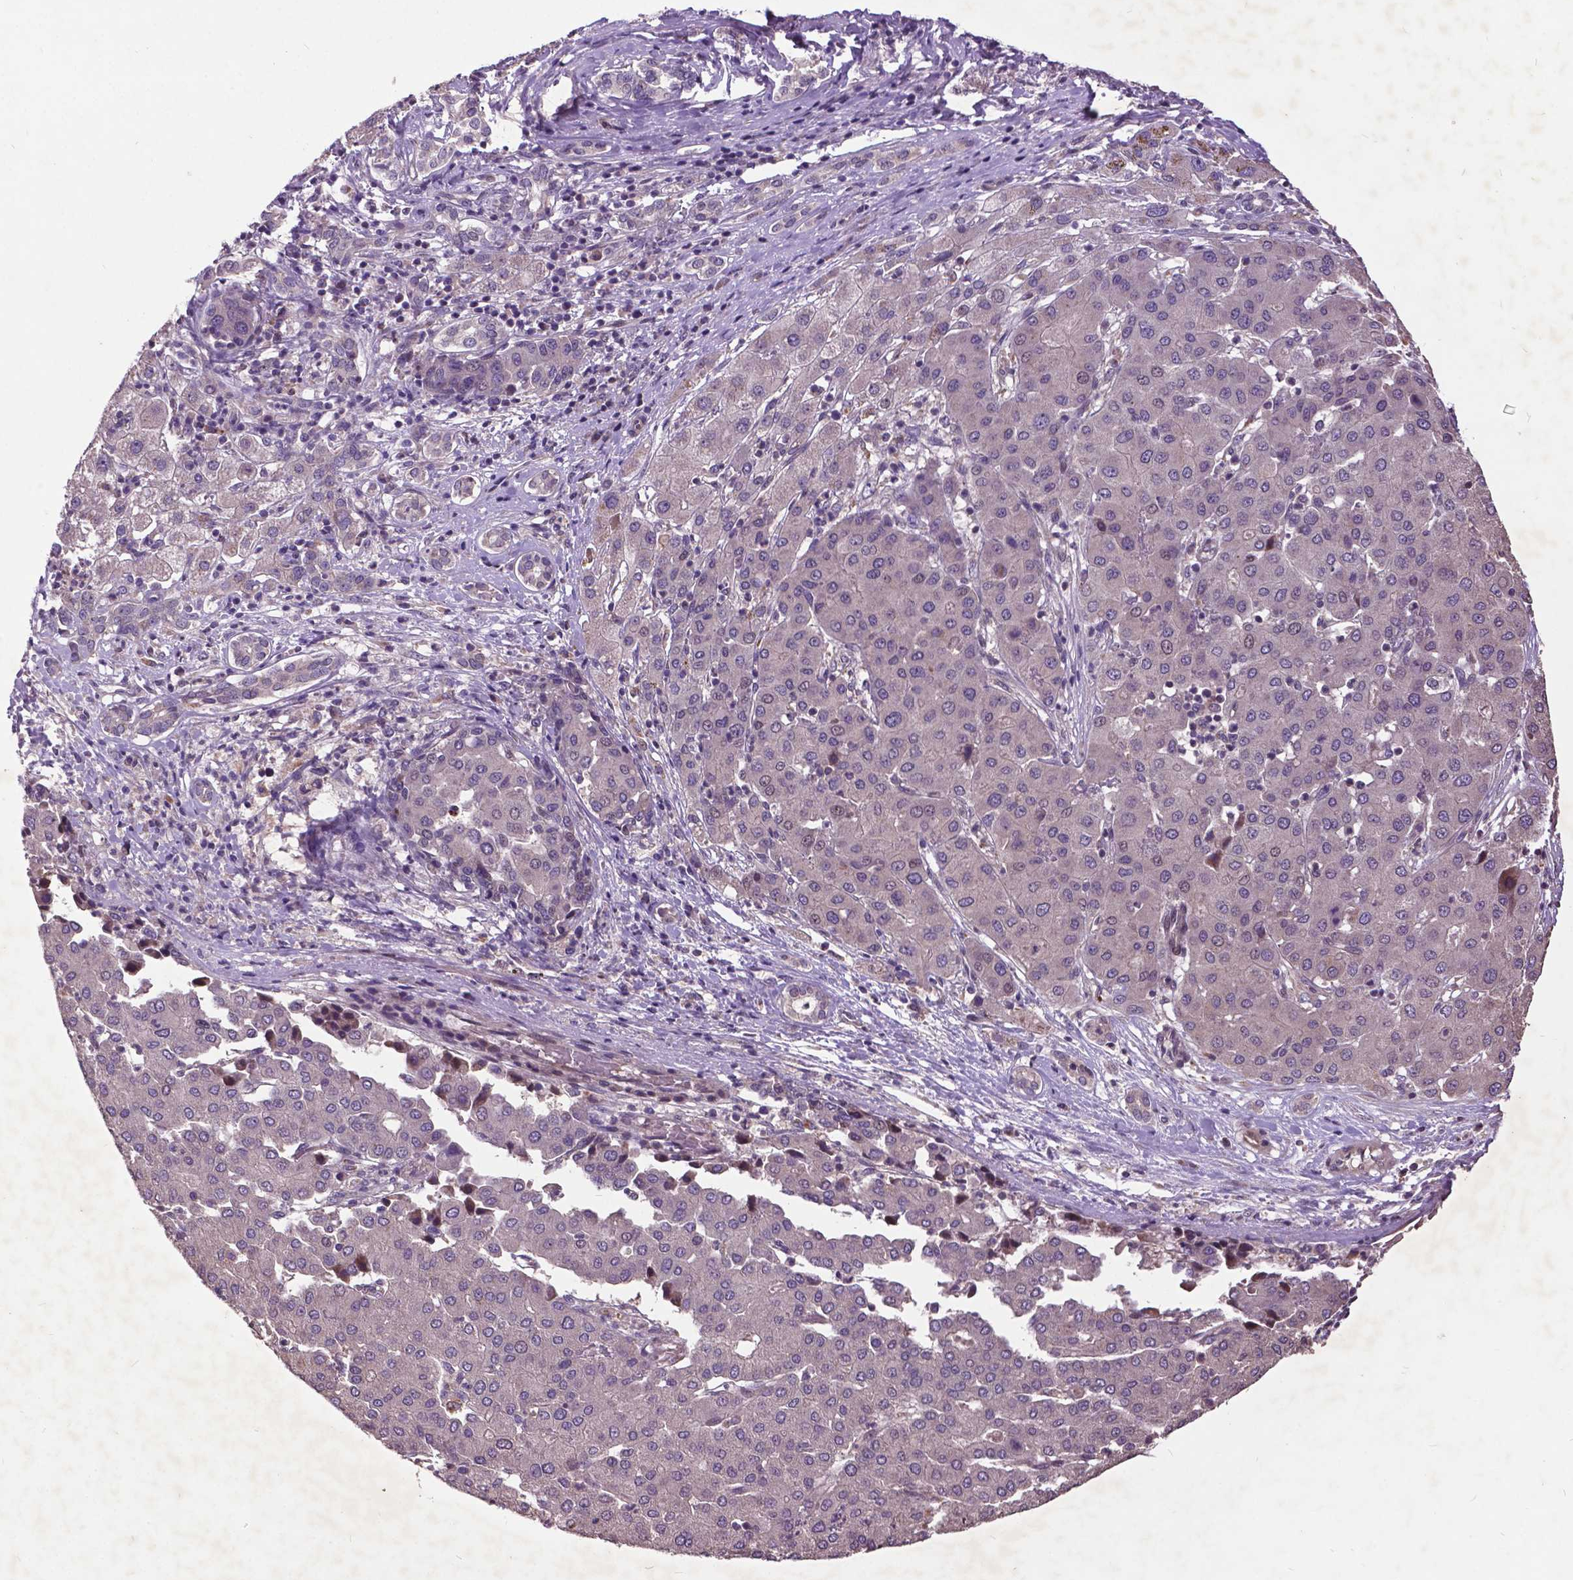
{"staining": {"intensity": "negative", "quantity": "none", "location": "none"}, "tissue": "liver cancer", "cell_type": "Tumor cells", "image_type": "cancer", "snomed": [{"axis": "morphology", "description": "Carcinoma, Hepatocellular, NOS"}, {"axis": "topography", "description": "Liver"}], "caption": "Immunohistochemistry (IHC) of liver cancer (hepatocellular carcinoma) exhibits no positivity in tumor cells. The staining was performed using DAB (3,3'-diaminobenzidine) to visualize the protein expression in brown, while the nuclei were stained in blue with hematoxylin (Magnification: 20x).", "gene": "AP1S3", "patient": {"sex": "male", "age": 65}}